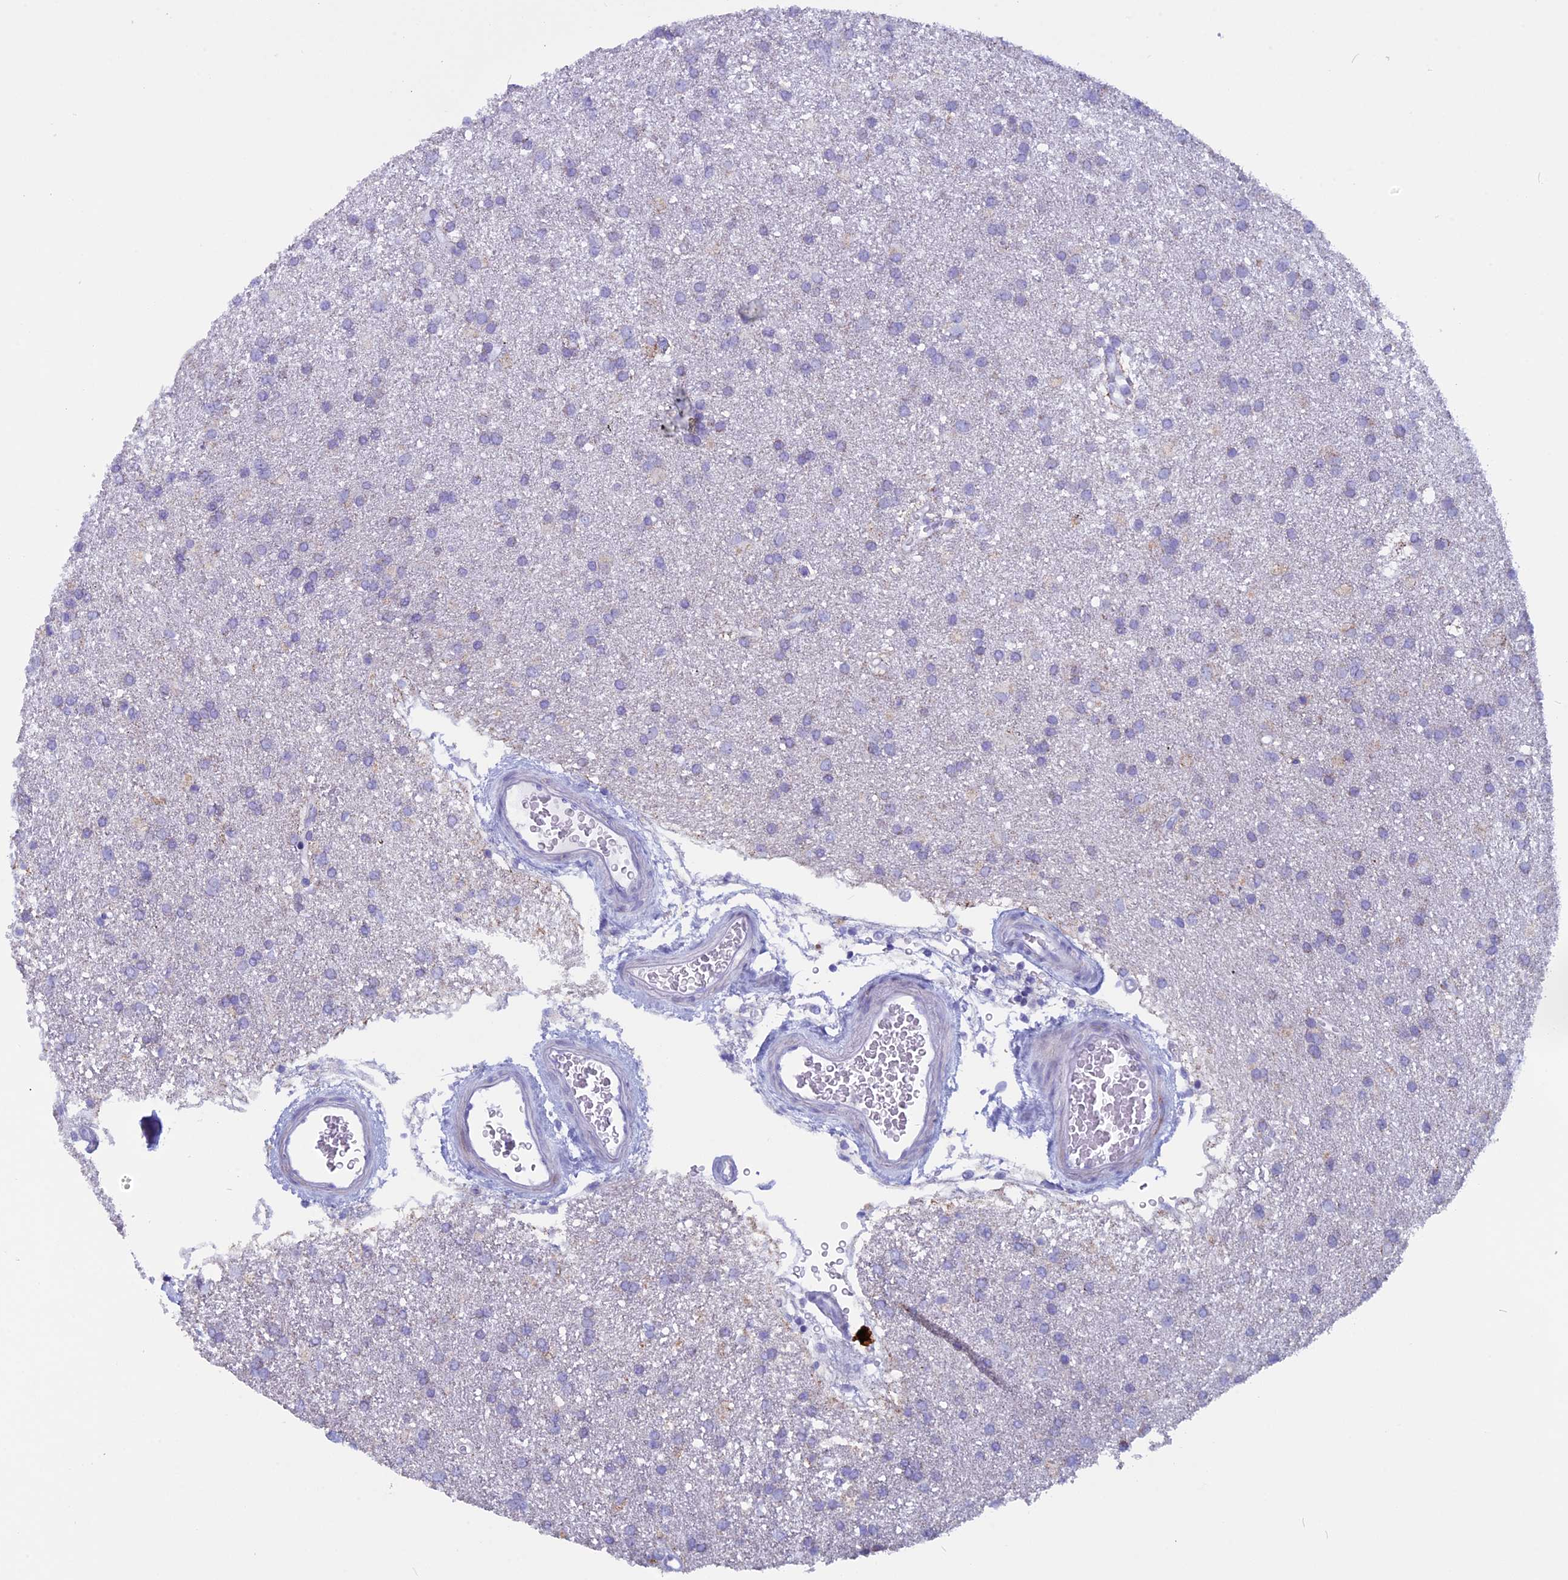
{"staining": {"intensity": "negative", "quantity": "none", "location": "none"}, "tissue": "glioma", "cell_type": "Tumor cells", "image_type": "cancer", "snomed": [{"axis": "morphology", "description": "Glioma, malignant, High grade"}, {"axis": "topography", "description": "Brain"}], "caption": "Tumor cells are negative for protein expression in human malignant high-grade glioma.", "gene": "ZNF563", "patient": {"sex": "male", "age": 77}}